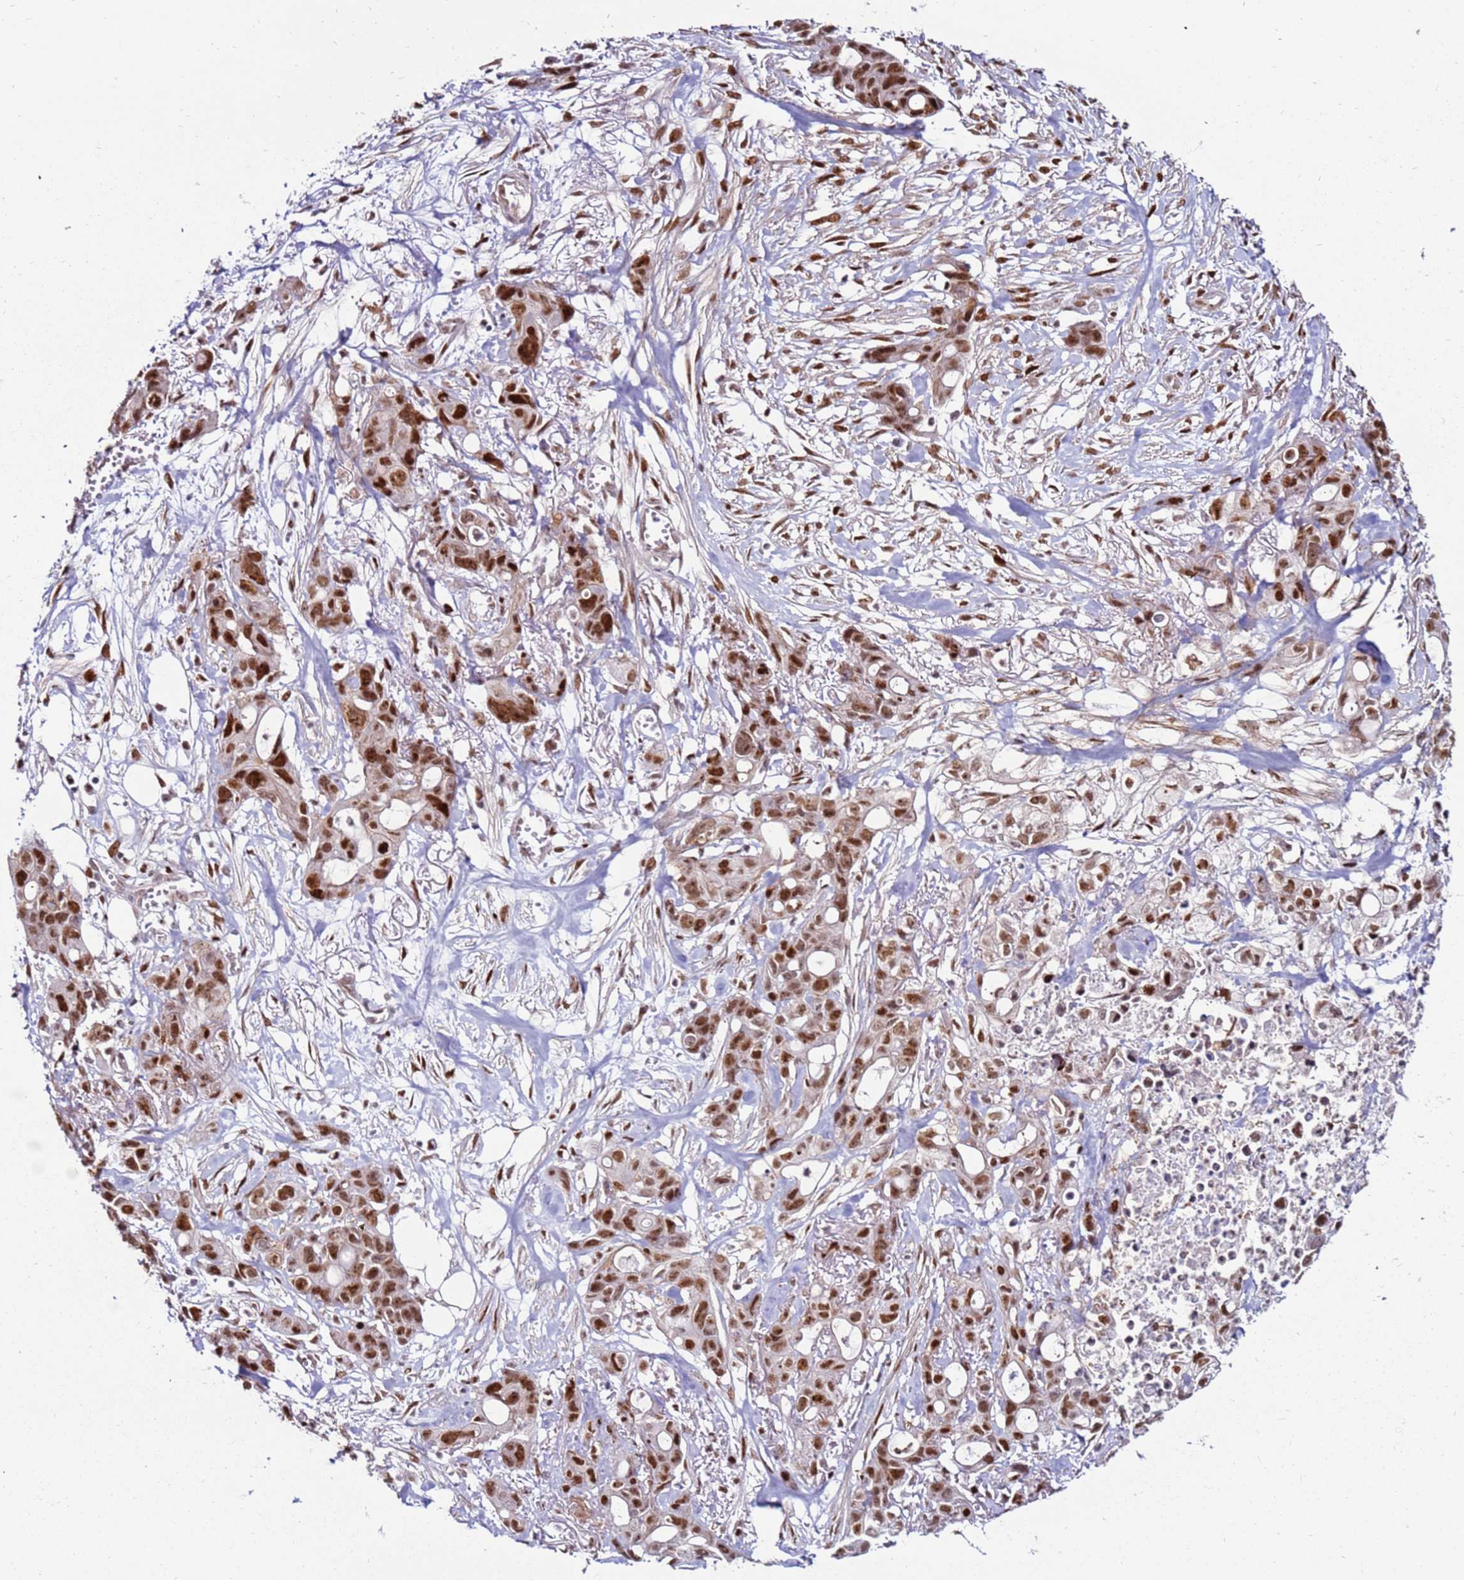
{"staining": {"intensity": "moderate", "quantity": ">75%", "location": "nuclear"}, "tissue": "ovarian cancer", "cell_type": "Tumor cells", "image_type": "cancer", "snomed": [{"axis": "morphology", "description": "Cystadenocarcinoma, mucinous, NOS"}, {"axis": "topography", "description": "Ovary"}], "caption": "There is medium levels of moderate nuclear expression in tumor cells of mucinous cystadenocarcinoma (ovarian), as demonstrated by immunohistochemical staining (brown color).", "gene": "KPNA4", "patient": {"sex": "female", "age": 70}}